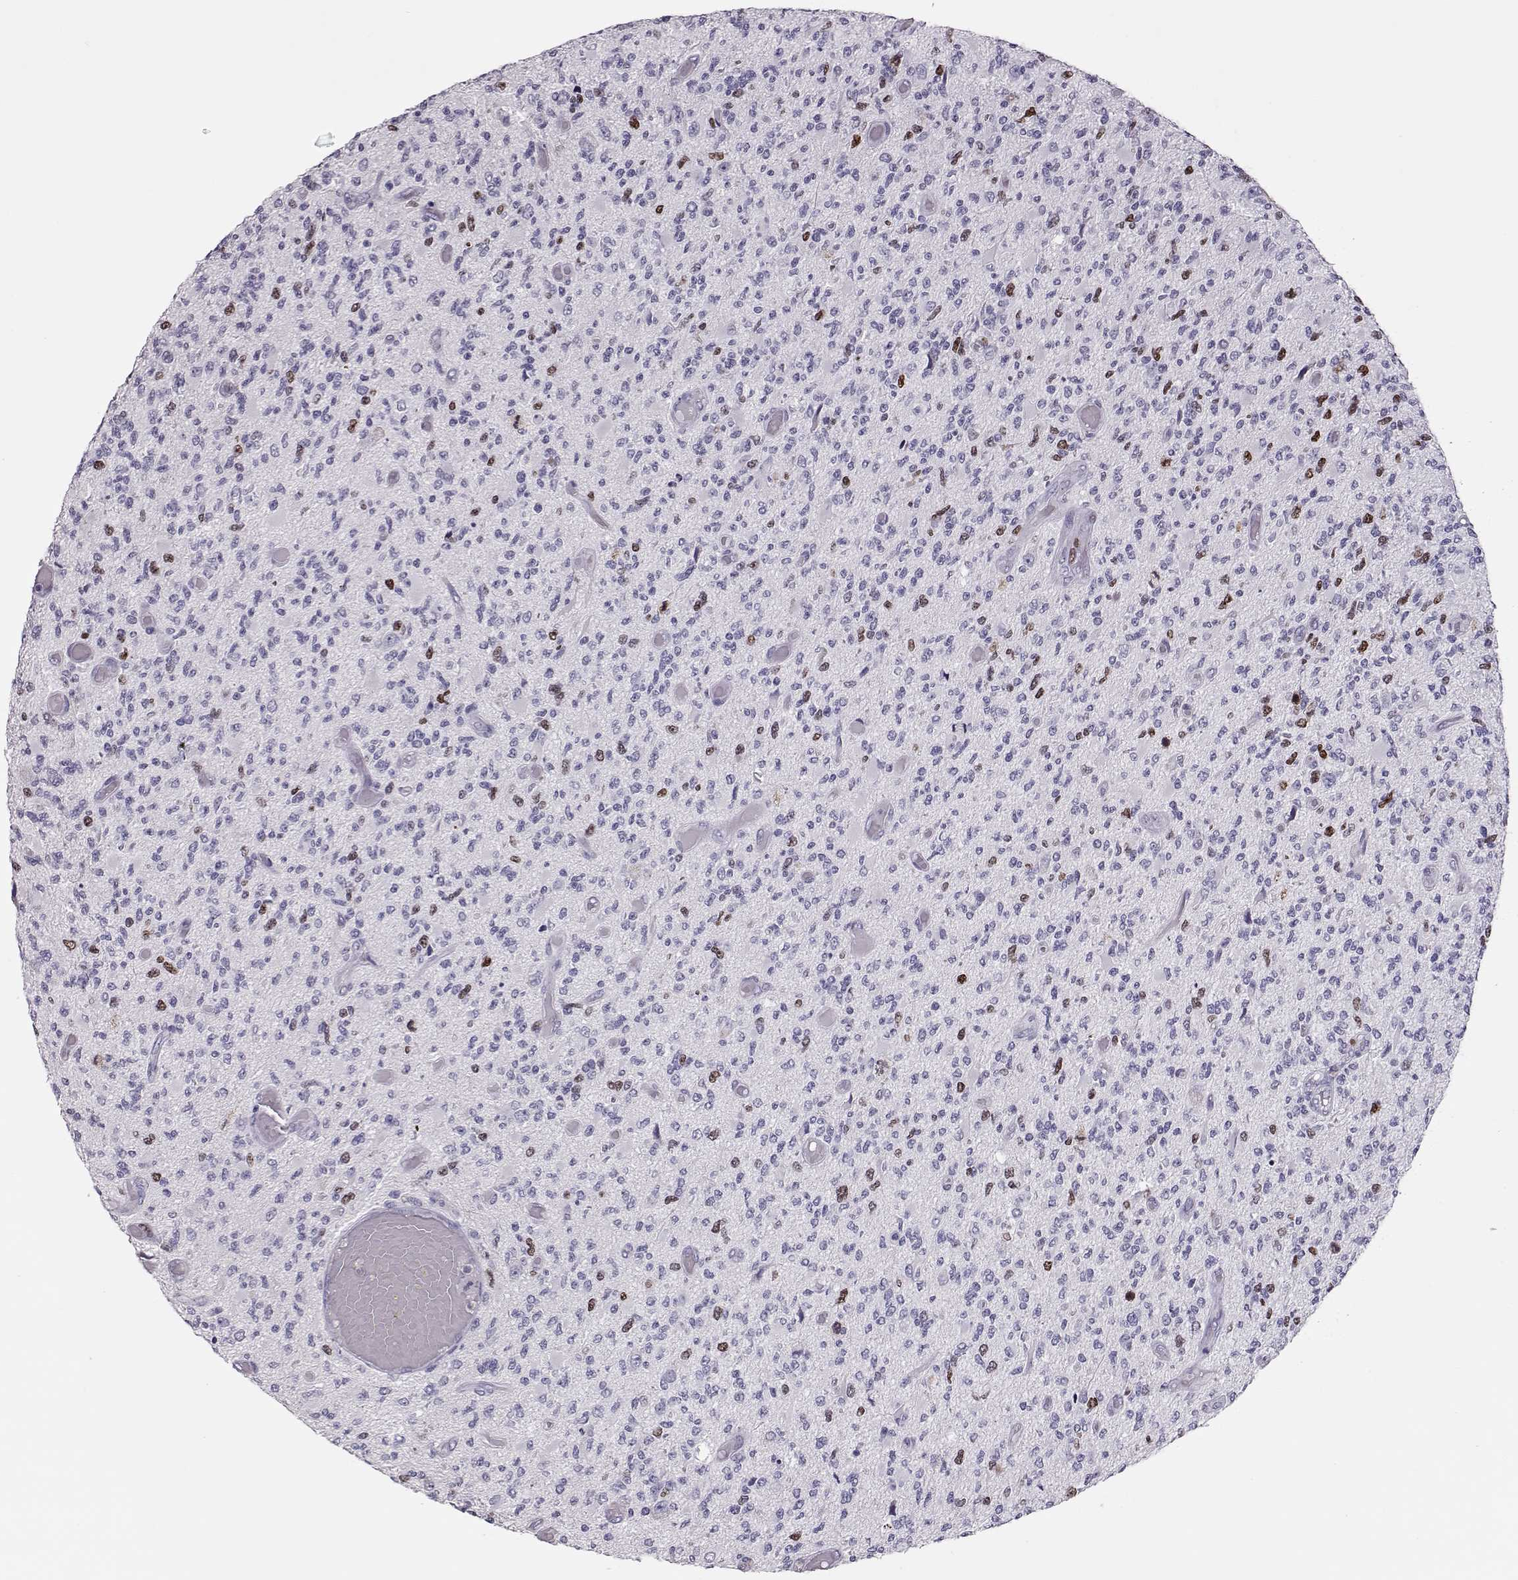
{"staining": {"intensity": "moderate", "quantity": "<25%", "location": "nuclear"}, "tissue": "glioma", "cell_type": "Tumor cells", "image_type": "cancer", "snomed": [{"axis": "morphology", "description": "Glioma, malignant, High grade"}, {"axis": "topography", "description": "Brain"}], "caption": "Brown immunohistochemical staining in human malignant glioma (high-grade) demonstrates moderate nuclear staining in about <25% of tumor cells.", "gene": "SGO1", "patient": {"sex": "female", "age": 63}}